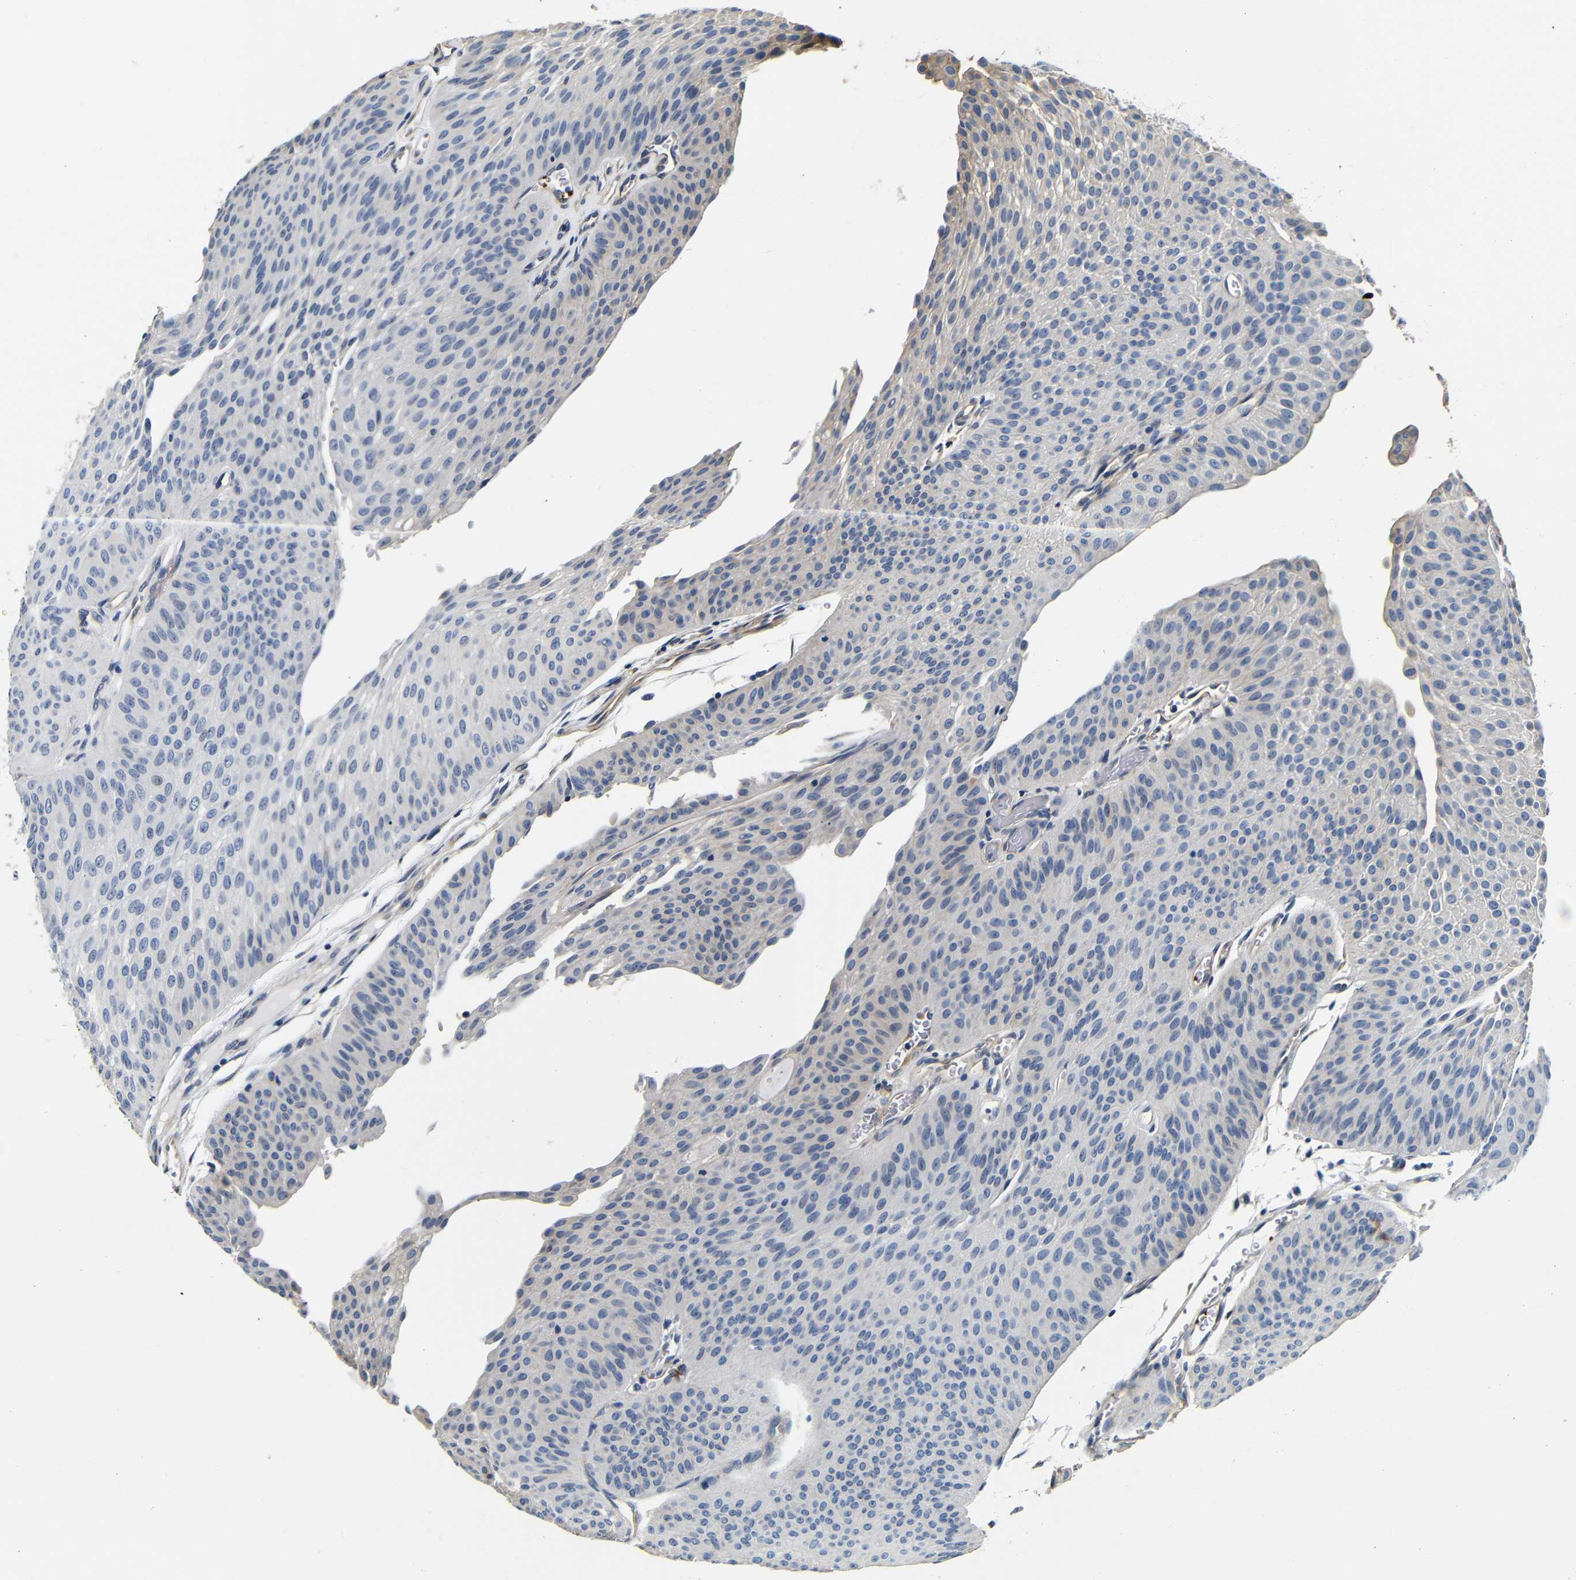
{"staining": {"intensity": "weak", "quantity": "<25%", "location": "cytoplasmic/membranous"}, "tissue": "urothelial cancer", "cell_type": "Tumor cells", "image_type": "cancer", "snomed": [{"axis": "morphology", "description": "Urothelial carcinoma, Low grade"}, {"axis": "topography", "description": "Urinary bladder"}], "caption": "High power microscopy histopathology image of an IHC micrograph of low-grade urothelial carcinoma, revealing no significant positivity in tumor cells.", "gene": "GP1BA", "patient": {"sex": "female", "age": 60}}